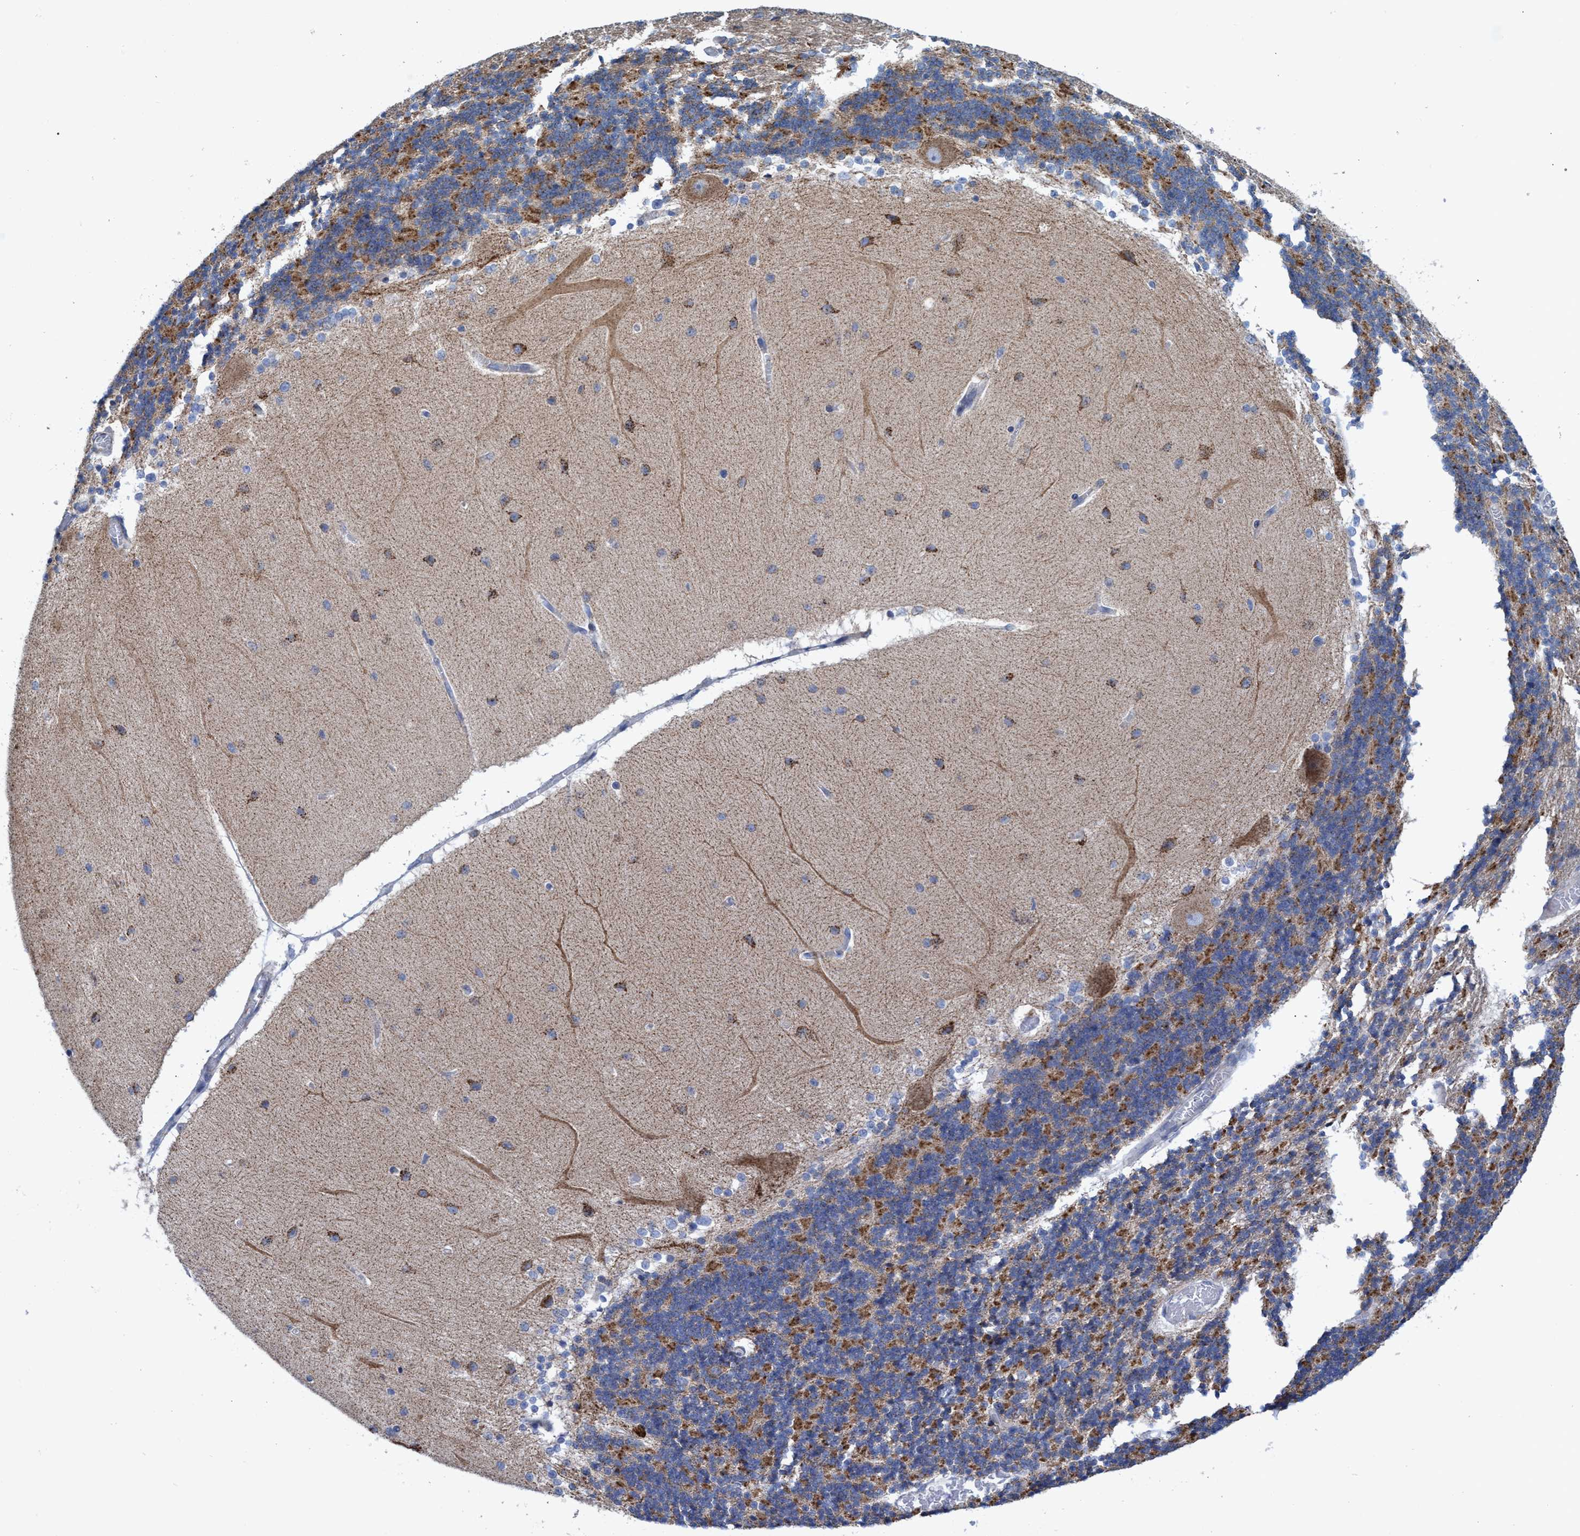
{"staining": {"intensity": "moderate", "quantity": "25%-75%", "location": "cytoplasmic/membranous"}, "tissue": "cerebellum", "cell_type": "Cells in granular layer", "image_type": "normal", "snomed": [{"axis": "morphology", "description": "Normal tissue, NOS"}, {"axis": "topography", "description": "Cerebellum"}], "caption": "Immunohistochemistry of normal cerebellum reveals medium levels of moderate cytoplasmic/membranous expression in approximately 25%-75% of cells in granular layer.", "gene": "ZNF750", "patient": {"sex": "female", "age": 54}}